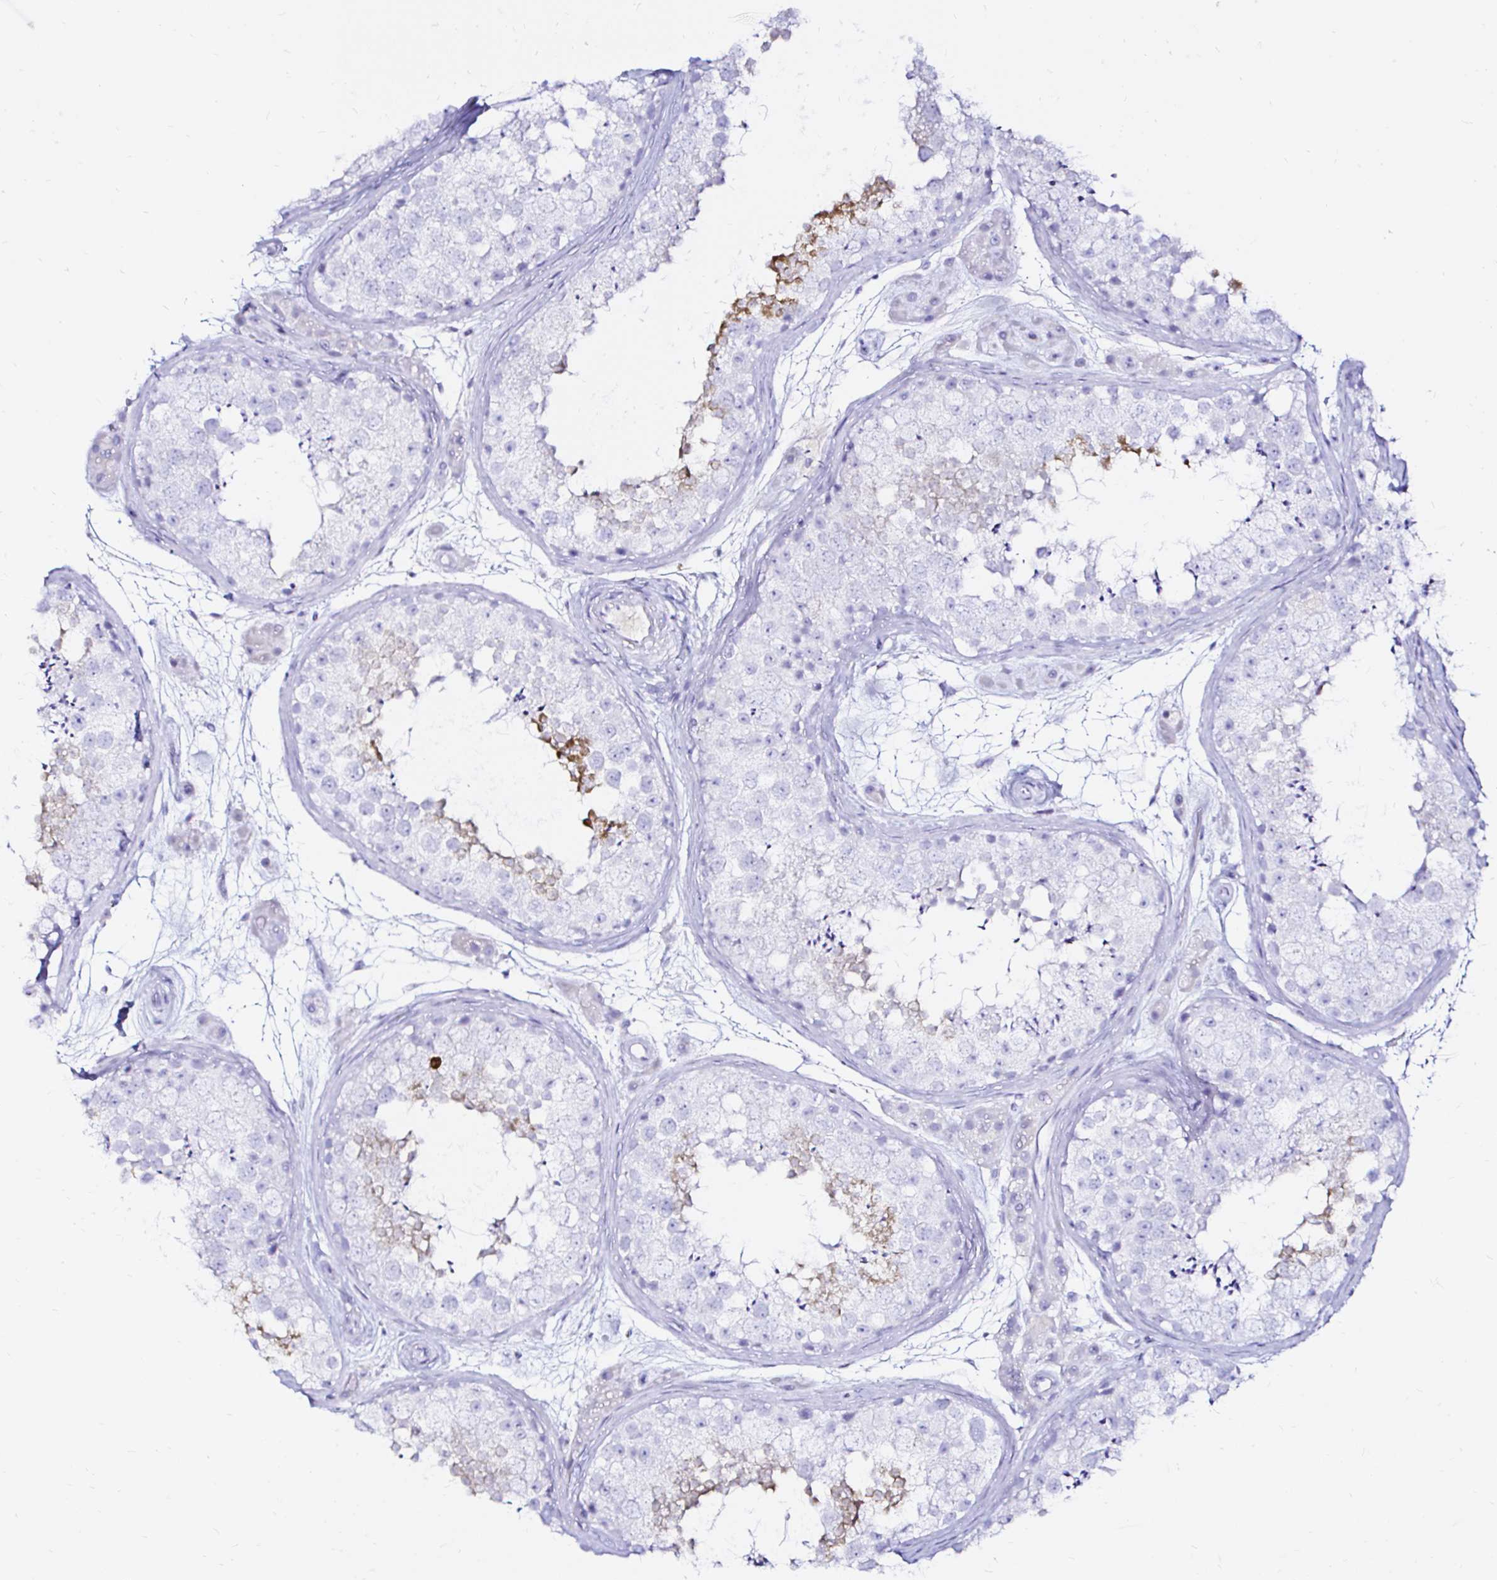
{"staining": {"intensity": "moderate", "quantity": "<25%", "location": "cytoplasmic/membranous"}, "tissue": "testis", "cell_type": "Cells in seminiferous ducts", "image_type": "normal", "snomed": [{"axis": "morphology", "description": "Normal tissue, NOS"}, {"axis": "topography", "description": "Testis"}], "caption": "Testis stained with a brown dye reveals moderate cytoplasmic/membranous positive expression in about <25% of cells in seminiferous ducts.", "gene": "ZNF432", "patient": {"sex": "male", "age": 41}}